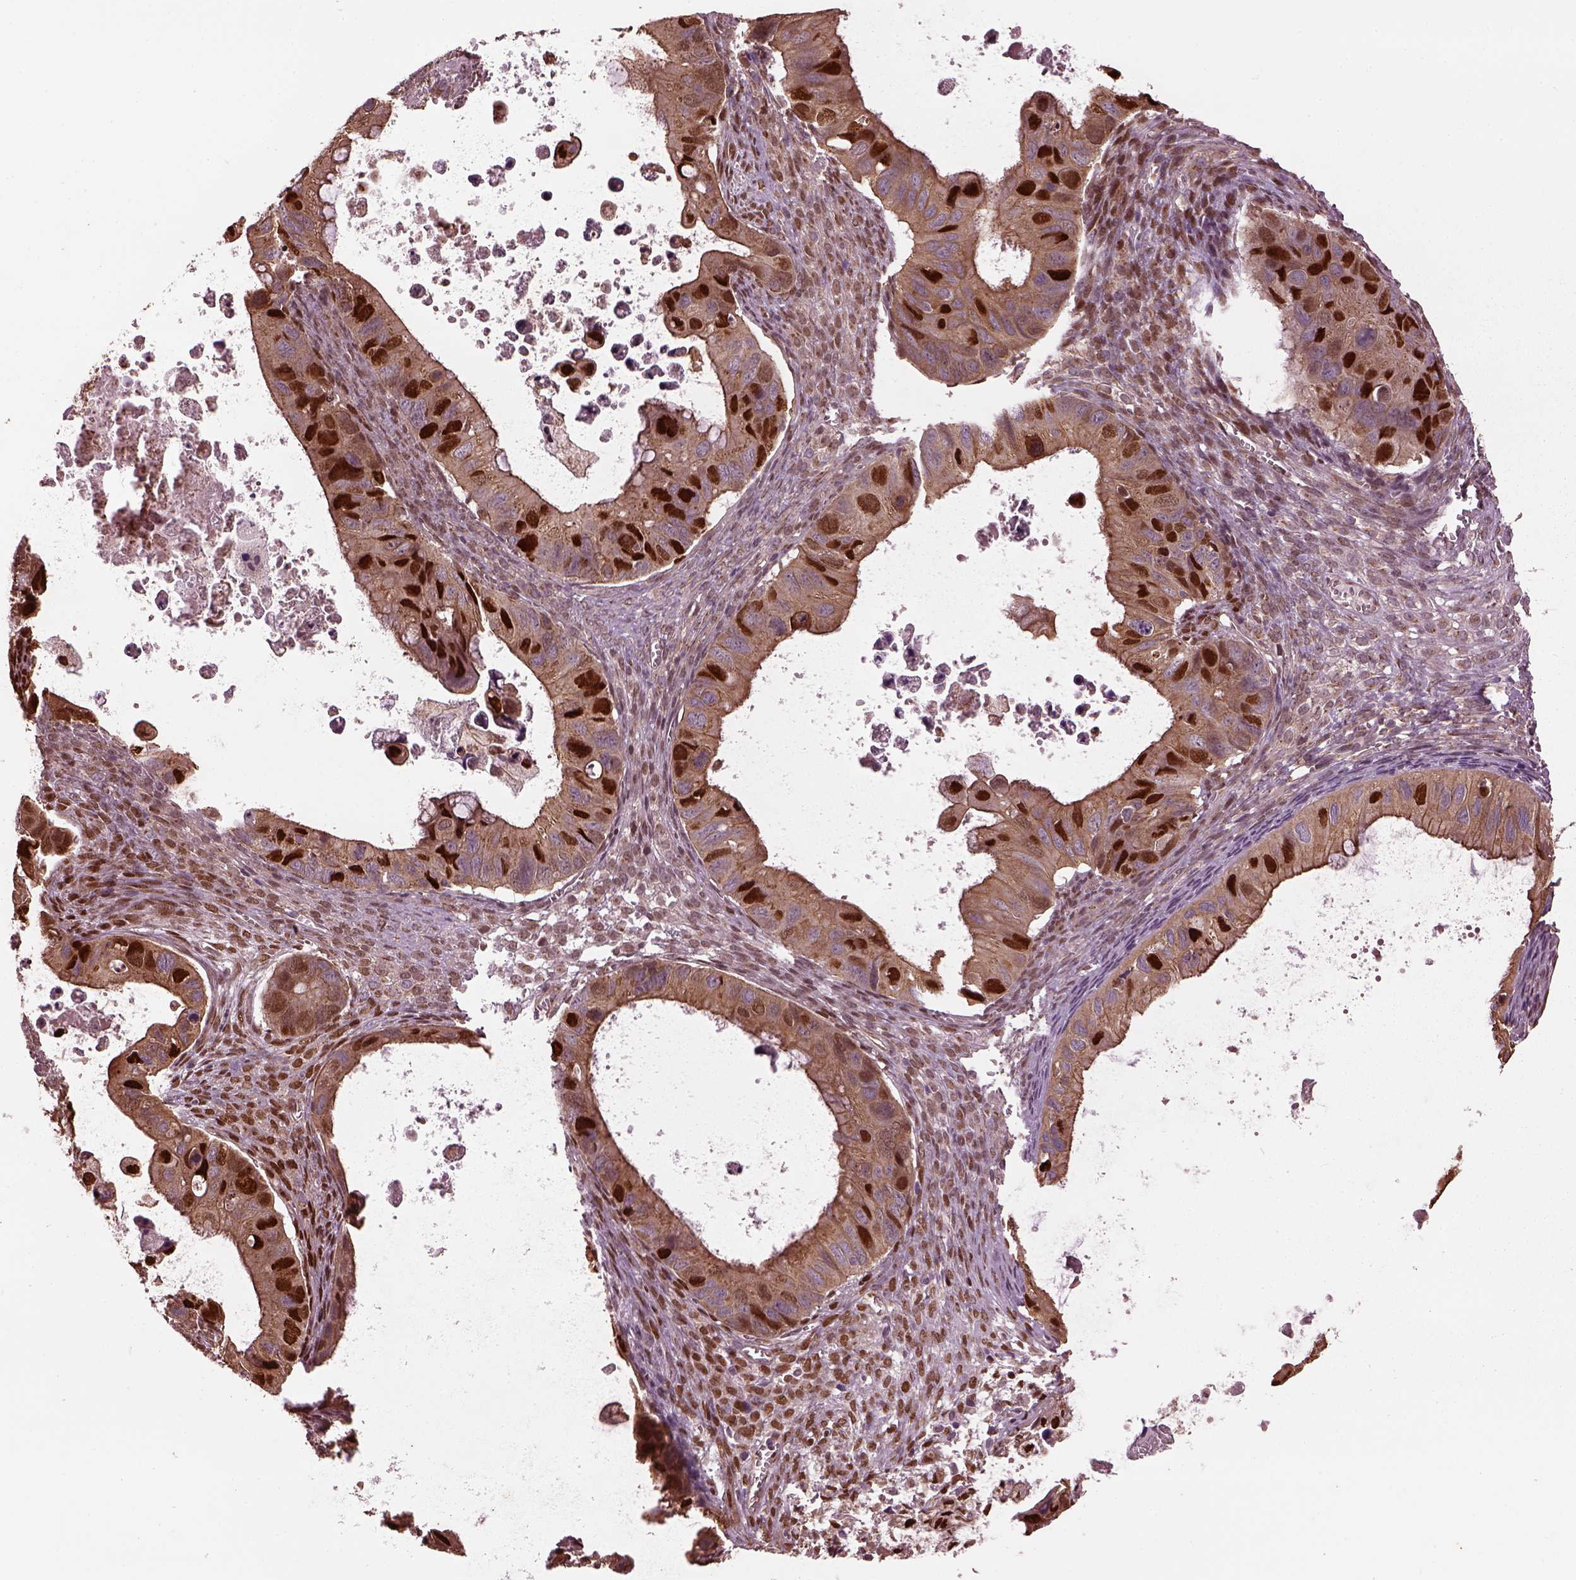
{"staining": {"intensity": "strong", "quantity": "25%-75%", "location": "cytoplasmic/membranous,nuclear"}, "tissue": "ovarian cancer", "cell_type": "Tumor cells", "image_type": "cancer", "snomed": [{"axis": "morphology", "description": "Cystadenocarcinoma, mucinous, NOS"}, {"axis": "topography", "description": "Ovary"}], "caption": "Immunohistochemistry histopathology image of neoplastic tissue: human mucinous cystadenocarcinoma (ovarian) stained using immunohistochemistry displays high levels of strong protein expression localized specifically in the cytoplasmic/membranous and nuclear of tumor cells, appearing as a cytoplasmic/membranous and nuclear brown color.", "gene": "RUFY3", "patient": {"sex": "female", "age": 64}}